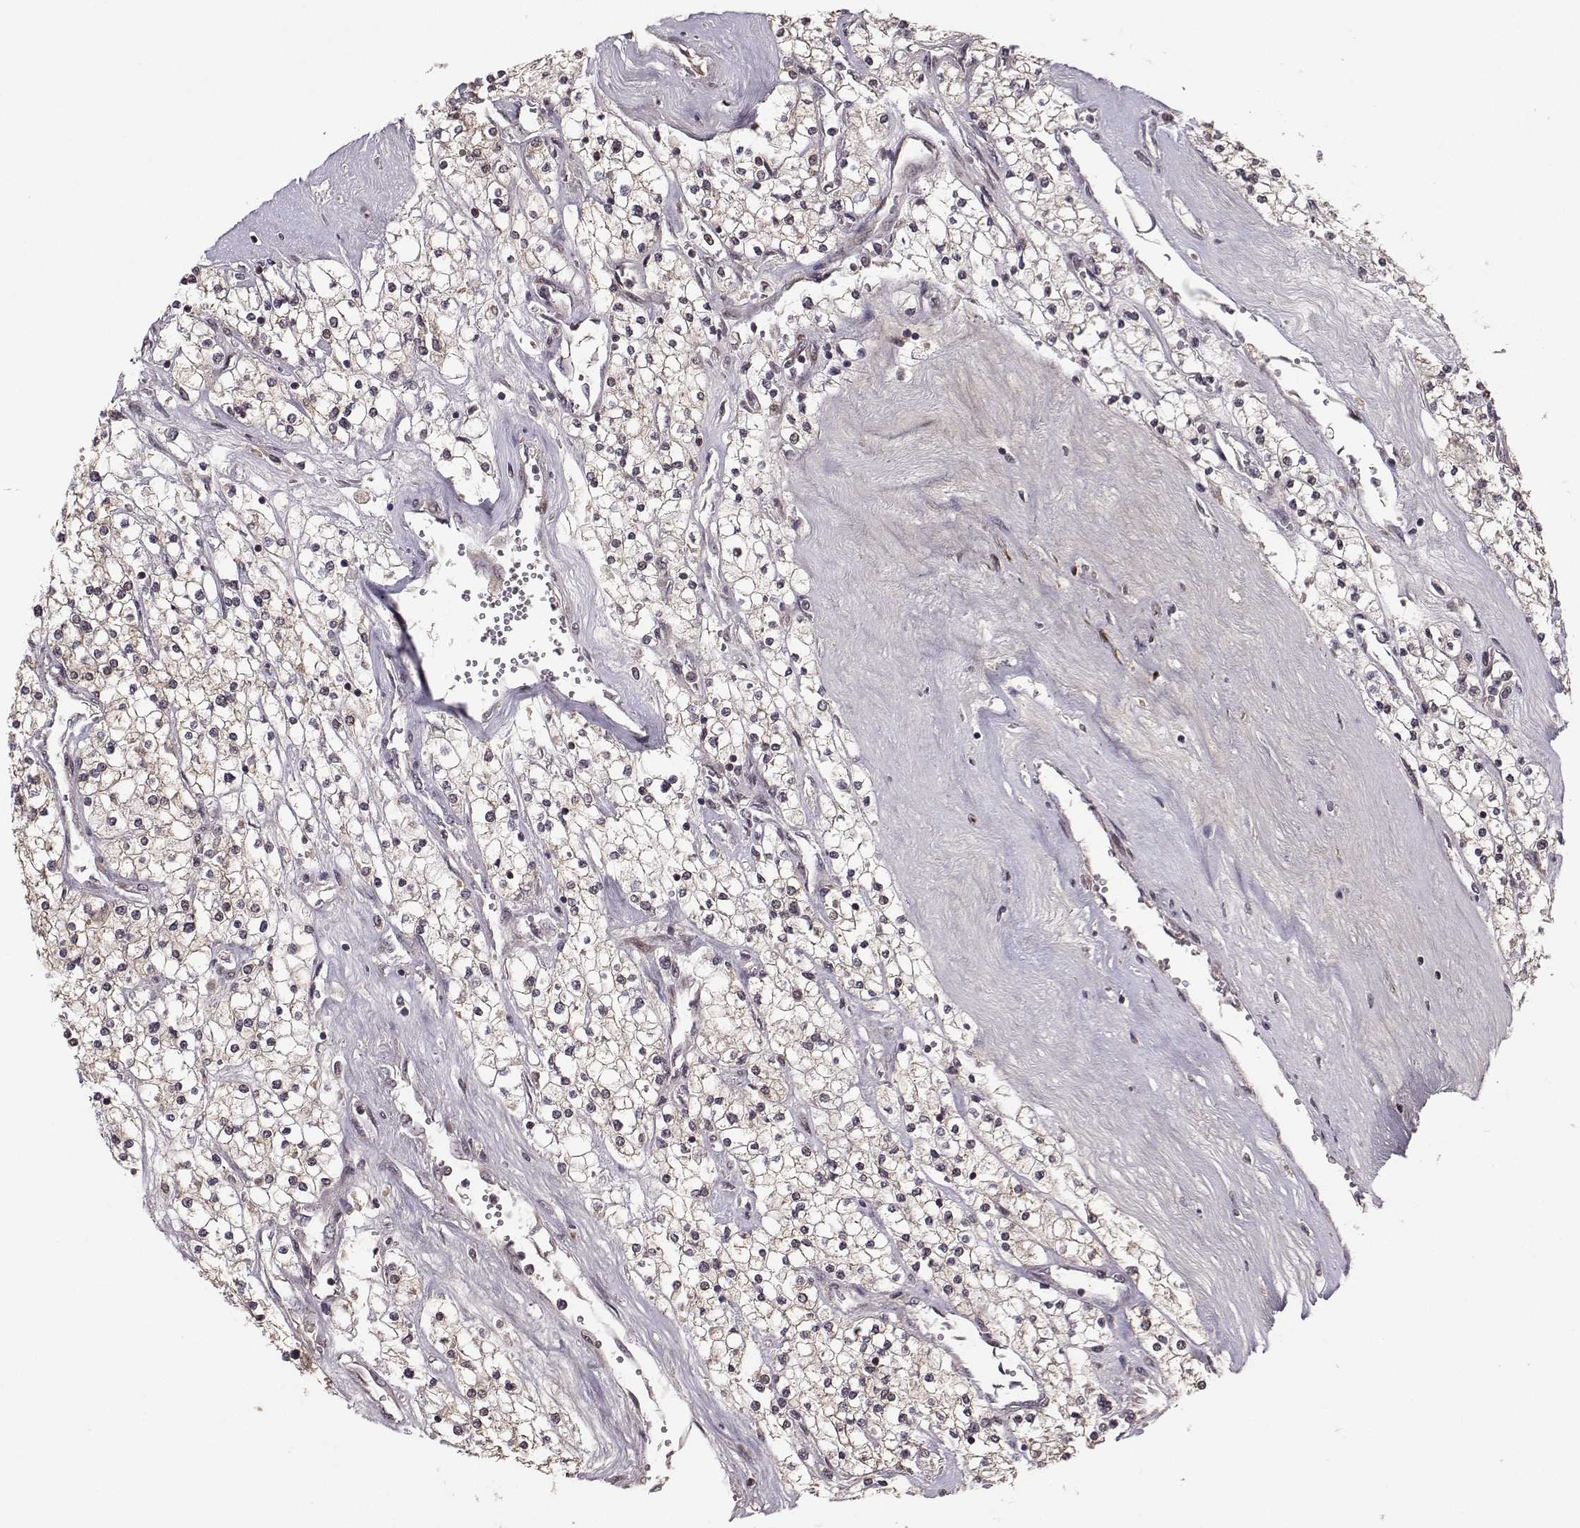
{"staining": {"intensity": "weak", "quantity": "25%-75%", "location": "cytoplasmic/membranous"}, "tissue": "renal cancer", "cell_type": "Tumor cells", "image_type": "cancer", "snomed": [{"axis": "morphology", "description": "Adenocarcinoma, NOS"}, {"axis": "topography", "description": "Kidney"}], "caption": "The image reveals a brown stain indicating the presence of a protein in the cytoplasmic/membranous of tumor cells in renal cancer (adenocarcinoma).", "gene": "PLEKHG3", "patient": {"sex": "male", "age": 80}}